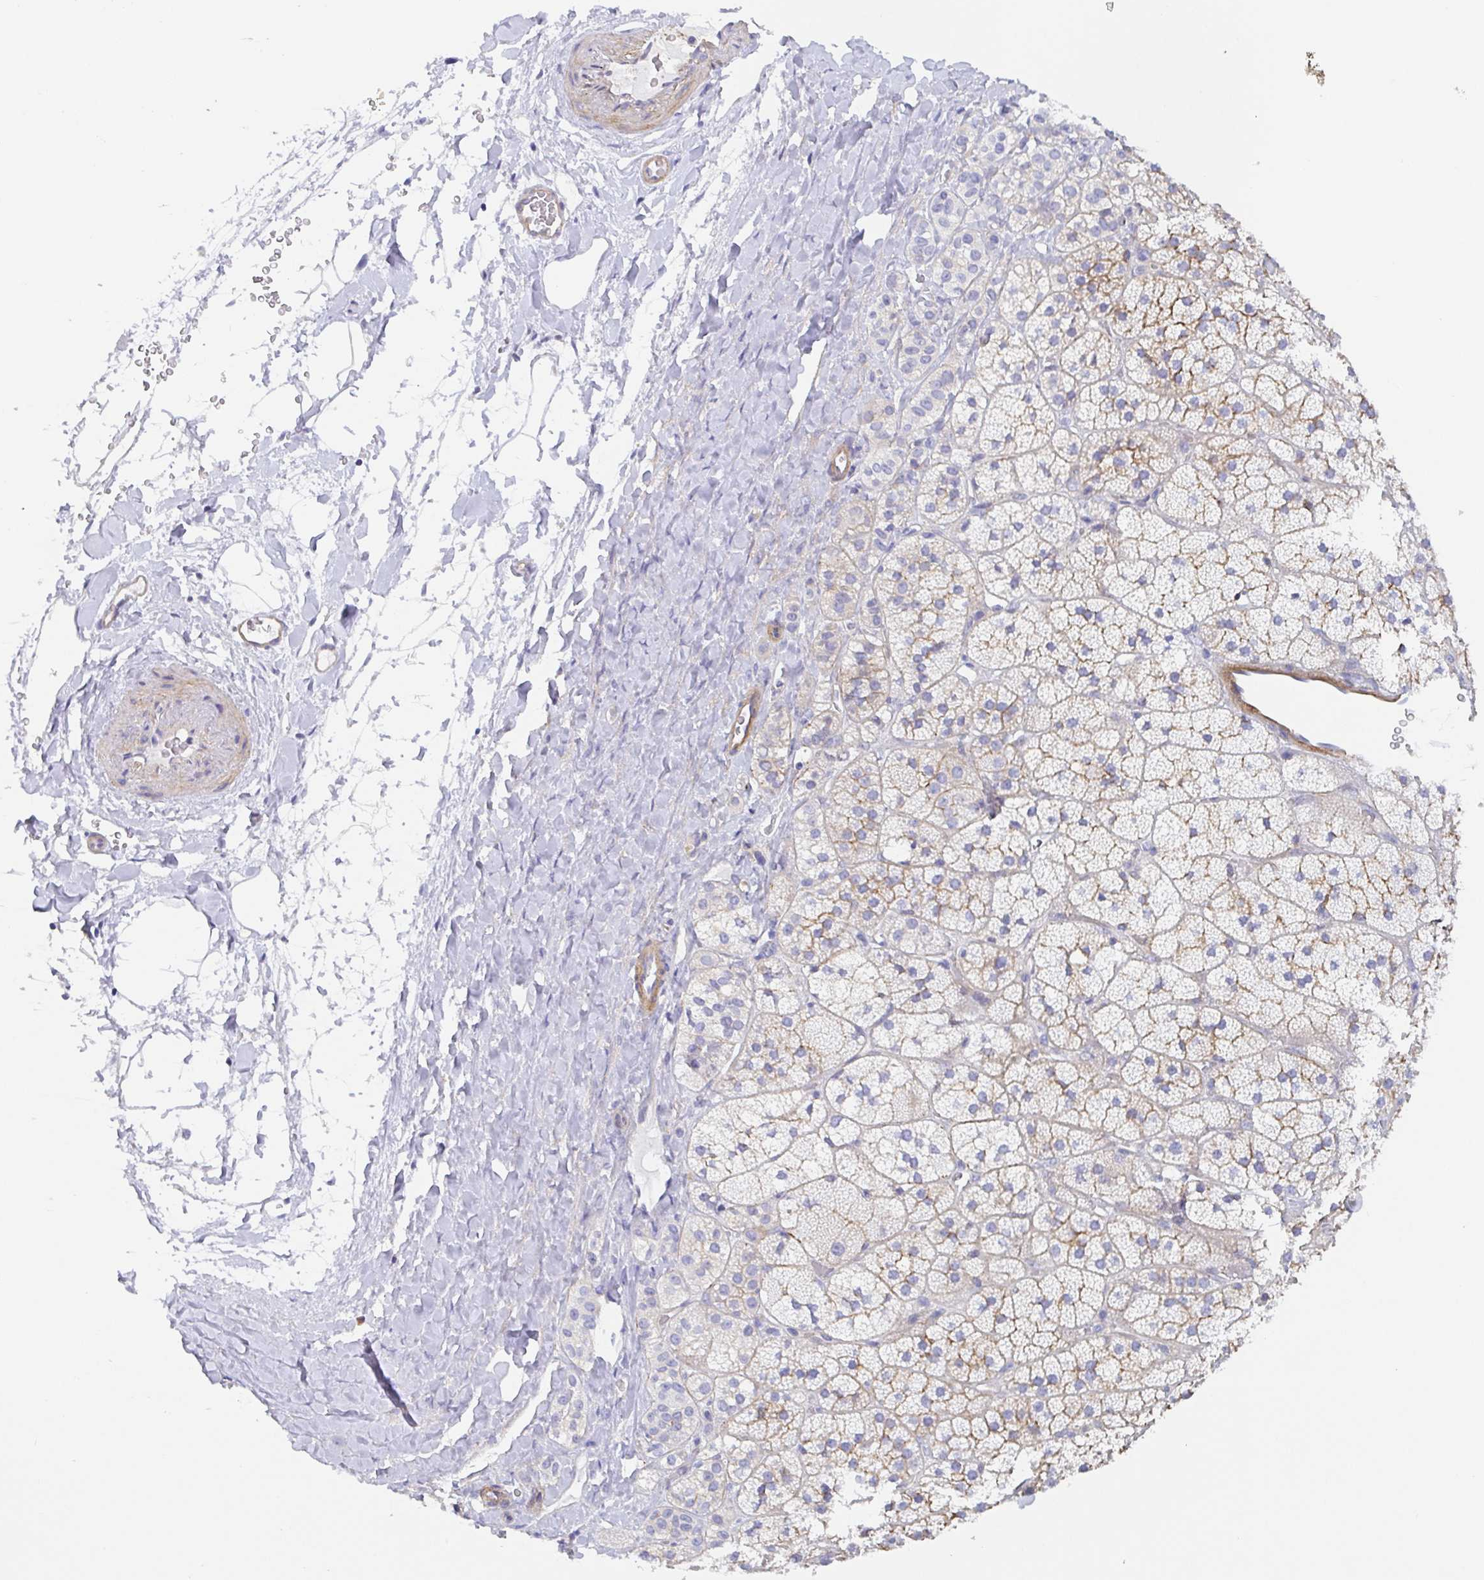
{"staining": {"intensity": "moderate", "quantity": "<25%", "location": "cytoplasmic/membranous"}, "tissue": "adrenal gland", "cell_type": "Glandular cells", "image_type": "normal", "snomed": [{"axis": "morphology", "description": "Normal tissue, NOS"}, {"axis": "topography", "description": "Adrenal gland"}], "caption": "Unremarkable adrenal gland reveals moderate cytoplasmic/membranous positivity in approximately <25% of glandular cells, visualized by immunohistochemistry.", "gene": "TRAM2", "patient": {"sex": "male", "age": 57}}